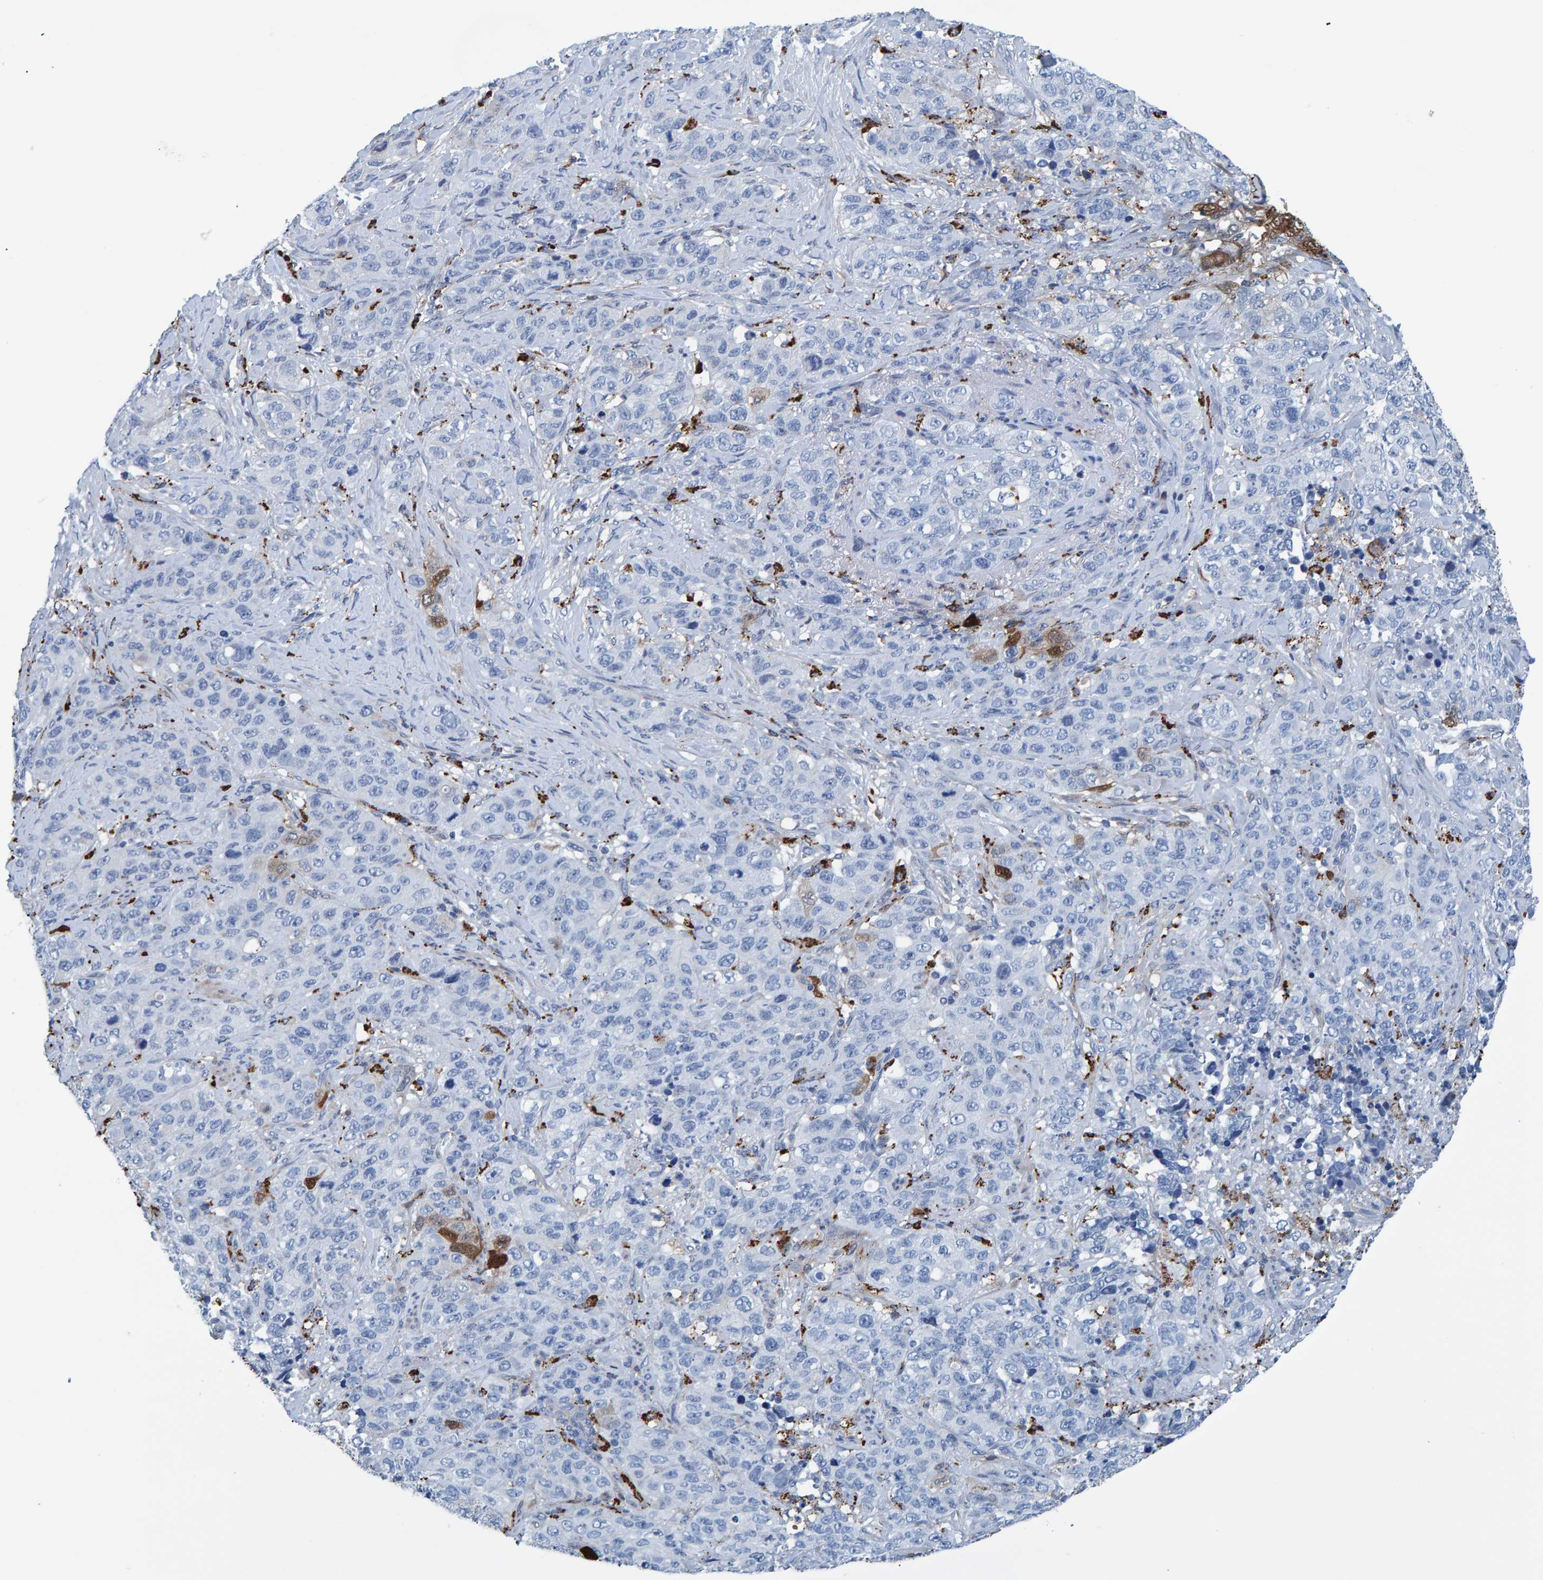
{"staining": {"intensity": "negative", "quantity": "none", "location": "none"}, "tissue": "stomach cancer", "cell_type": "Tumor cells", "image_type": "cancer", "snomed": [{"axis": "morphology", "description": "Adenocarcinoma, NOS"}, {"axis": "topography", "description": "Stomach"}], "caption": "Immunohistochemistry of human stomach cancer (adenocarcinoma) shows no positivity in tumor cells. (Brightfield microscopy of DAB immunohistochemistry (IHC) at high magnification).", "gene": "IDO1", "patient": {"sex": "male", "age": 48}}